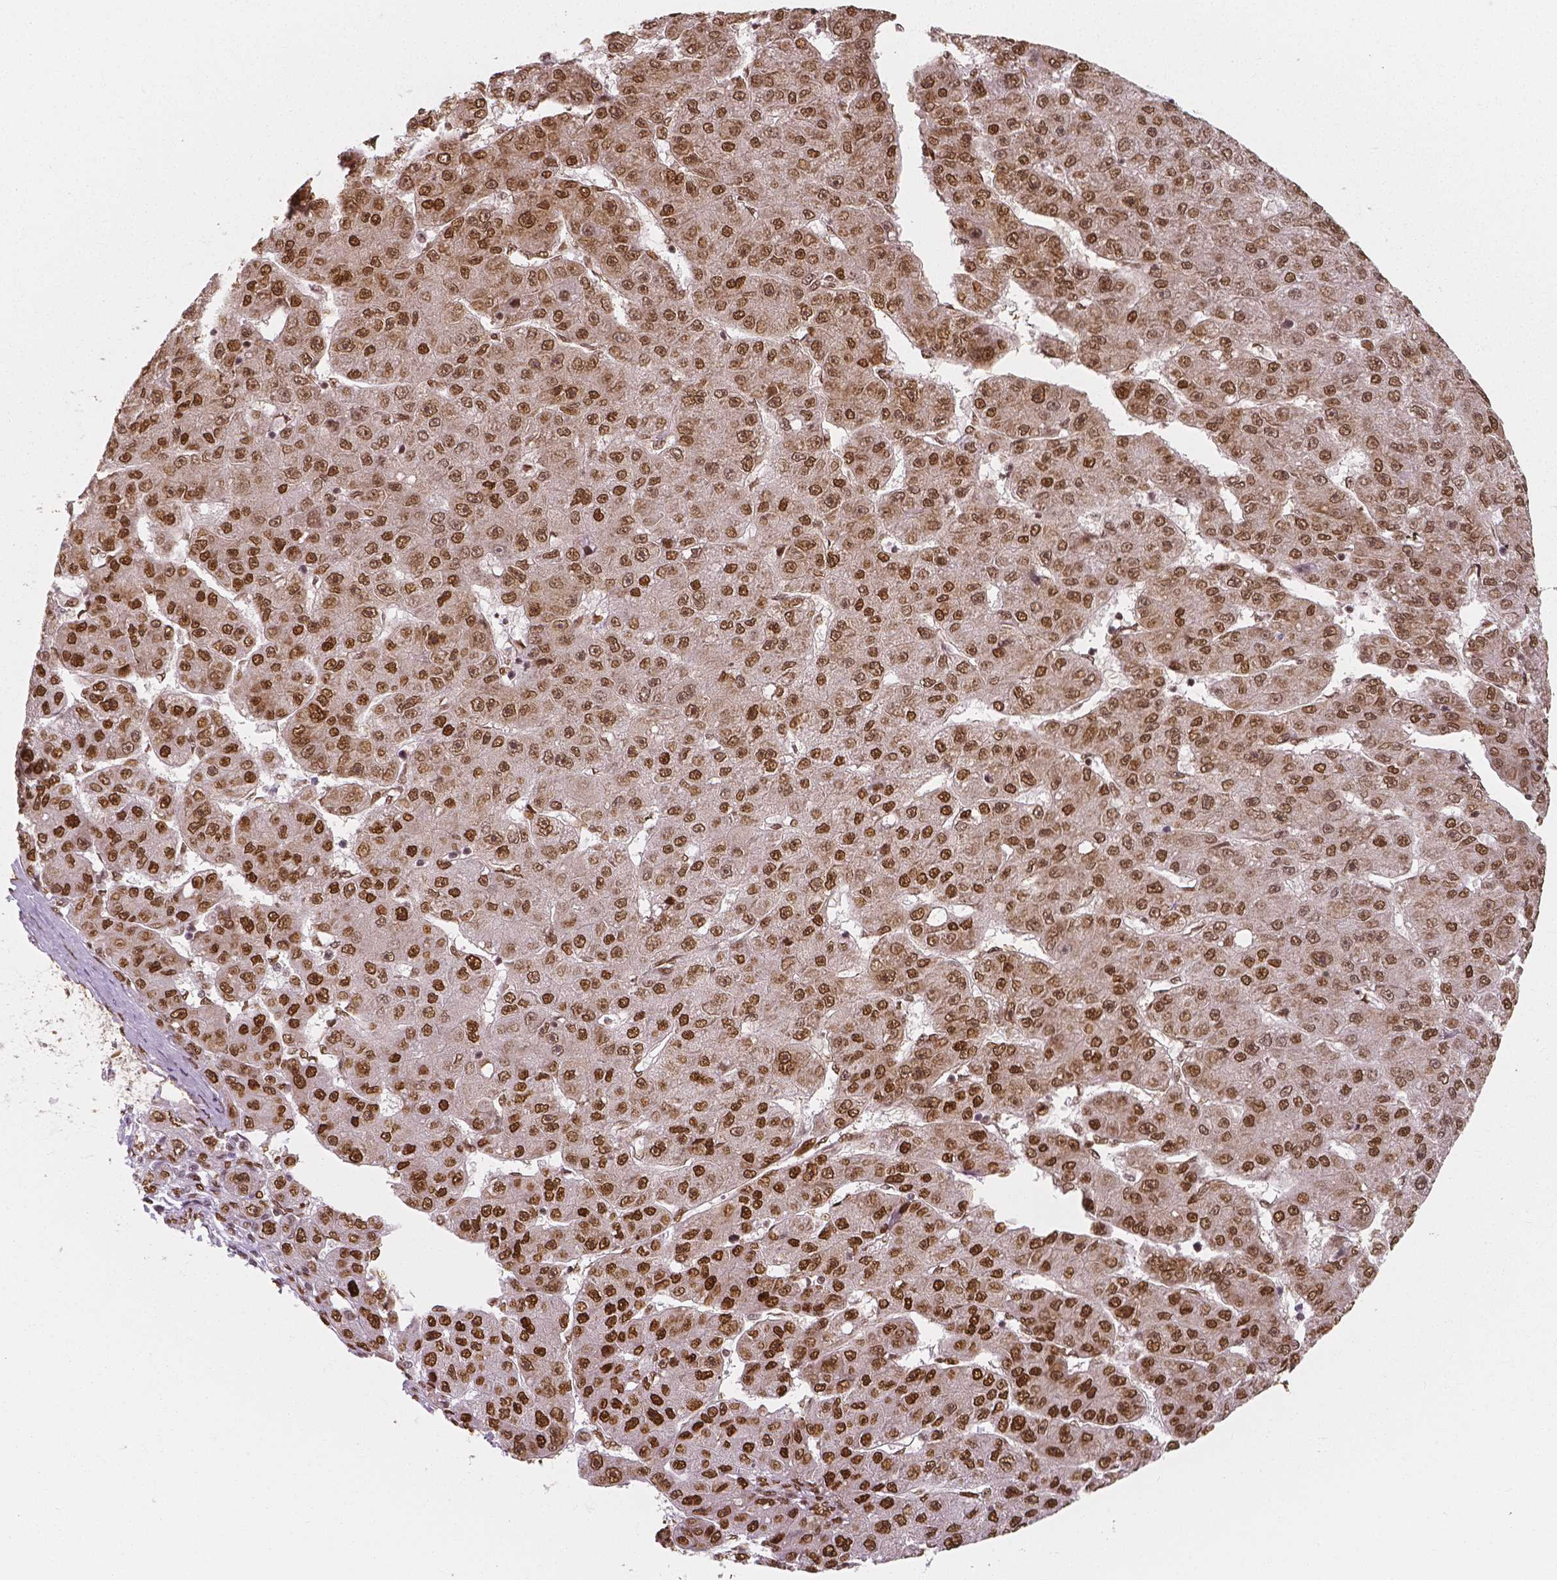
{"staining": {"intensity": "strong", "quantity": ">75%", "location": "nuclear"}, "tissue": "liver cancer", "cell_type": "Tumor cells", "image_type": "cancer", "snomed": [{"axis": "morphology", "description": "Carcinoma, Hepatocellular, NOS"}, {"axis": "topography", "description": "Liver"}], "caption": "Tumor cells demonstrate strong nuclear staining in approximately >75% of cells in liver hepatocellular carcinoma.", "gene": "NUCKS1", "patient": {"sex": "male", "age": 67}}